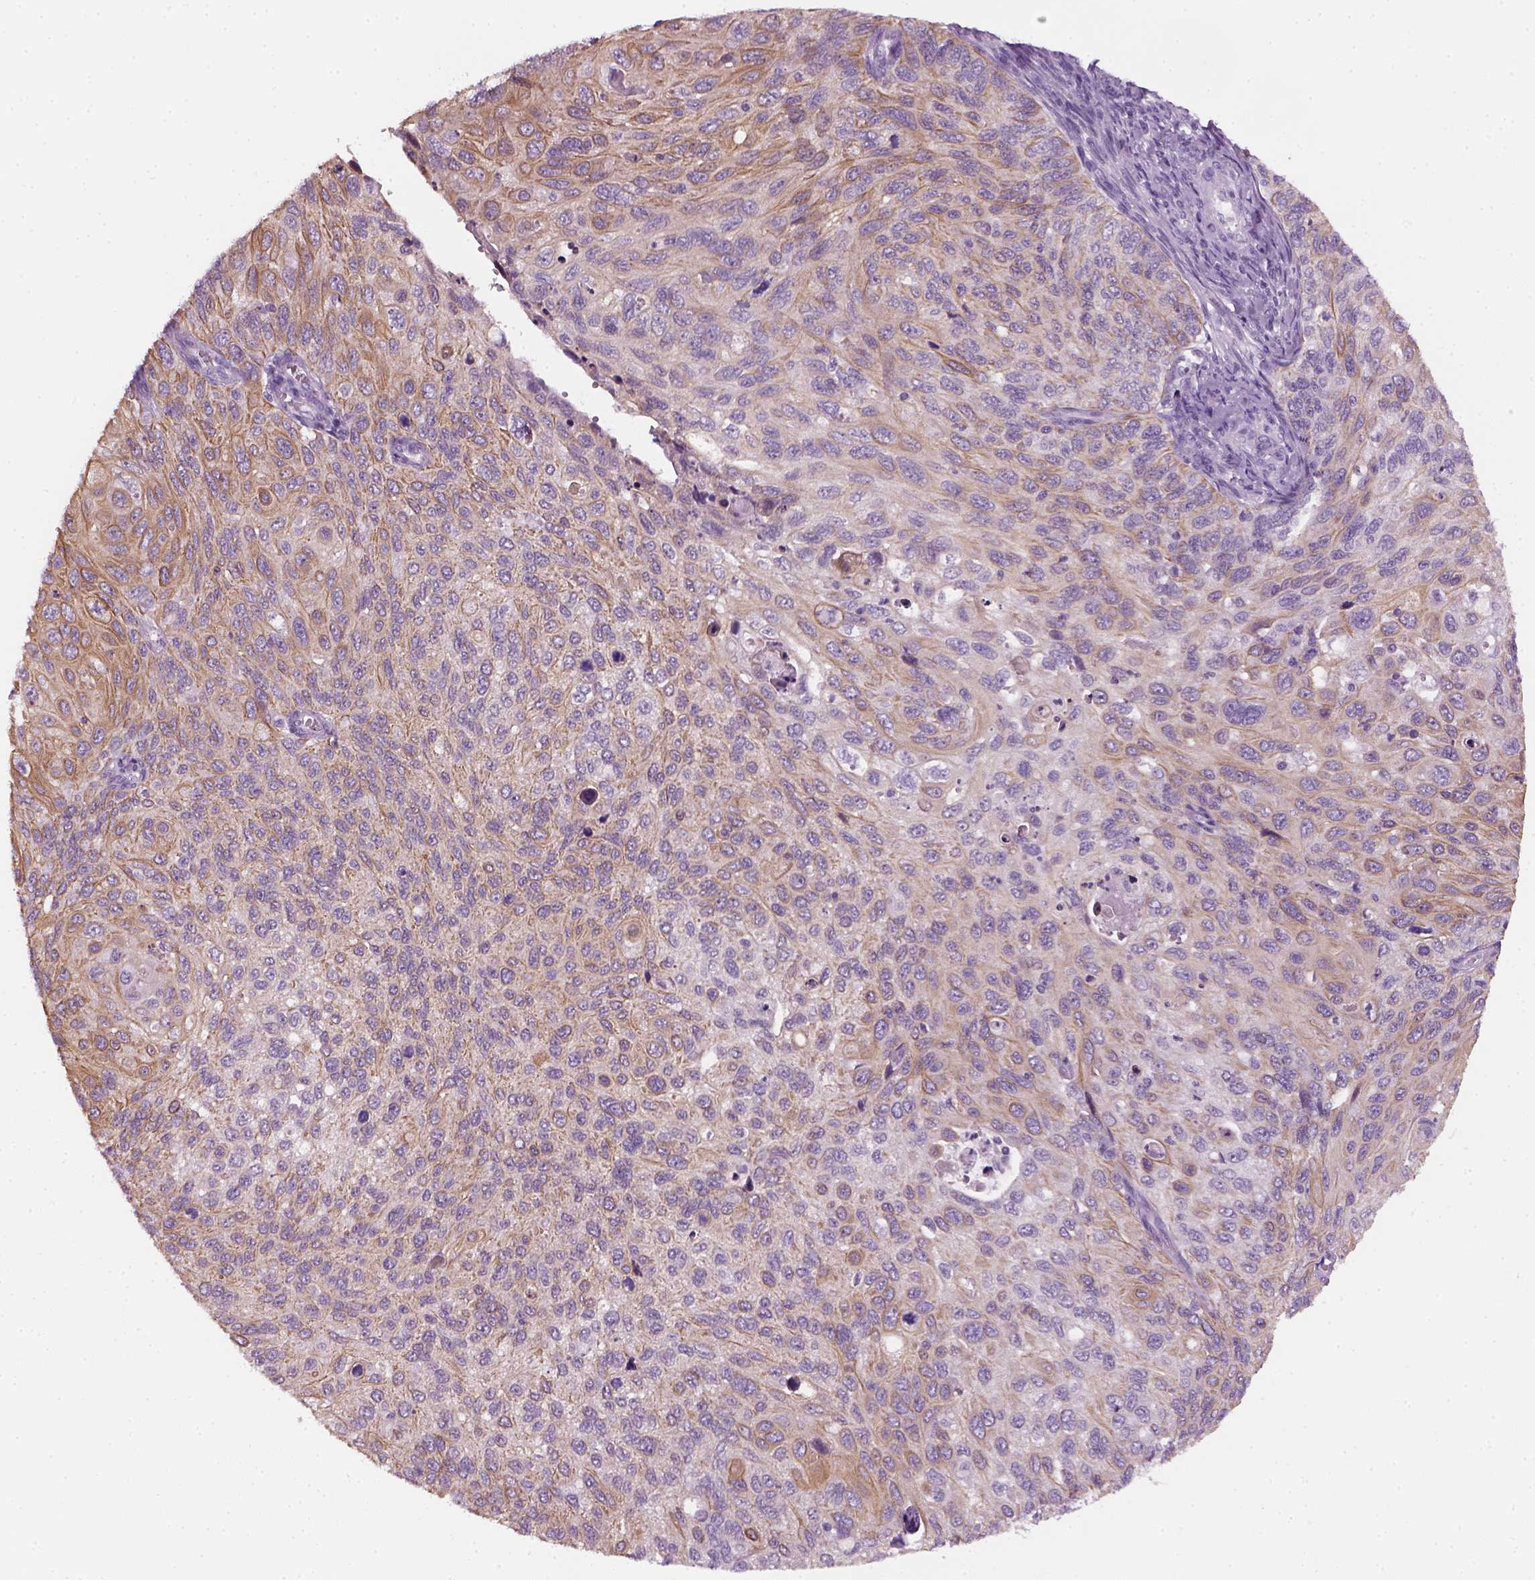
{"staining": {"intensity": "weak", "quantity": "25%-75%", "location": "cytoplasmic/membranous"}, "tissue": "cervical cancer", "cell_type": "Tumor cells", "image_type": "cancer", "snomed": [{"axis": "morphology", "description": "Squamous cell carcinoma, NOS"}, {"axis": "topography", "description": "Cervix"}], "caption": "There is low levels of weak cytoplasmic/membranous staining in tumor cells of cervical cancer (squamous cell carcinoma), as demonstrated by immunohistochemical staining (brown color).", "gene": "KRT75", "patient": {"sex": "female", "age": 70}}